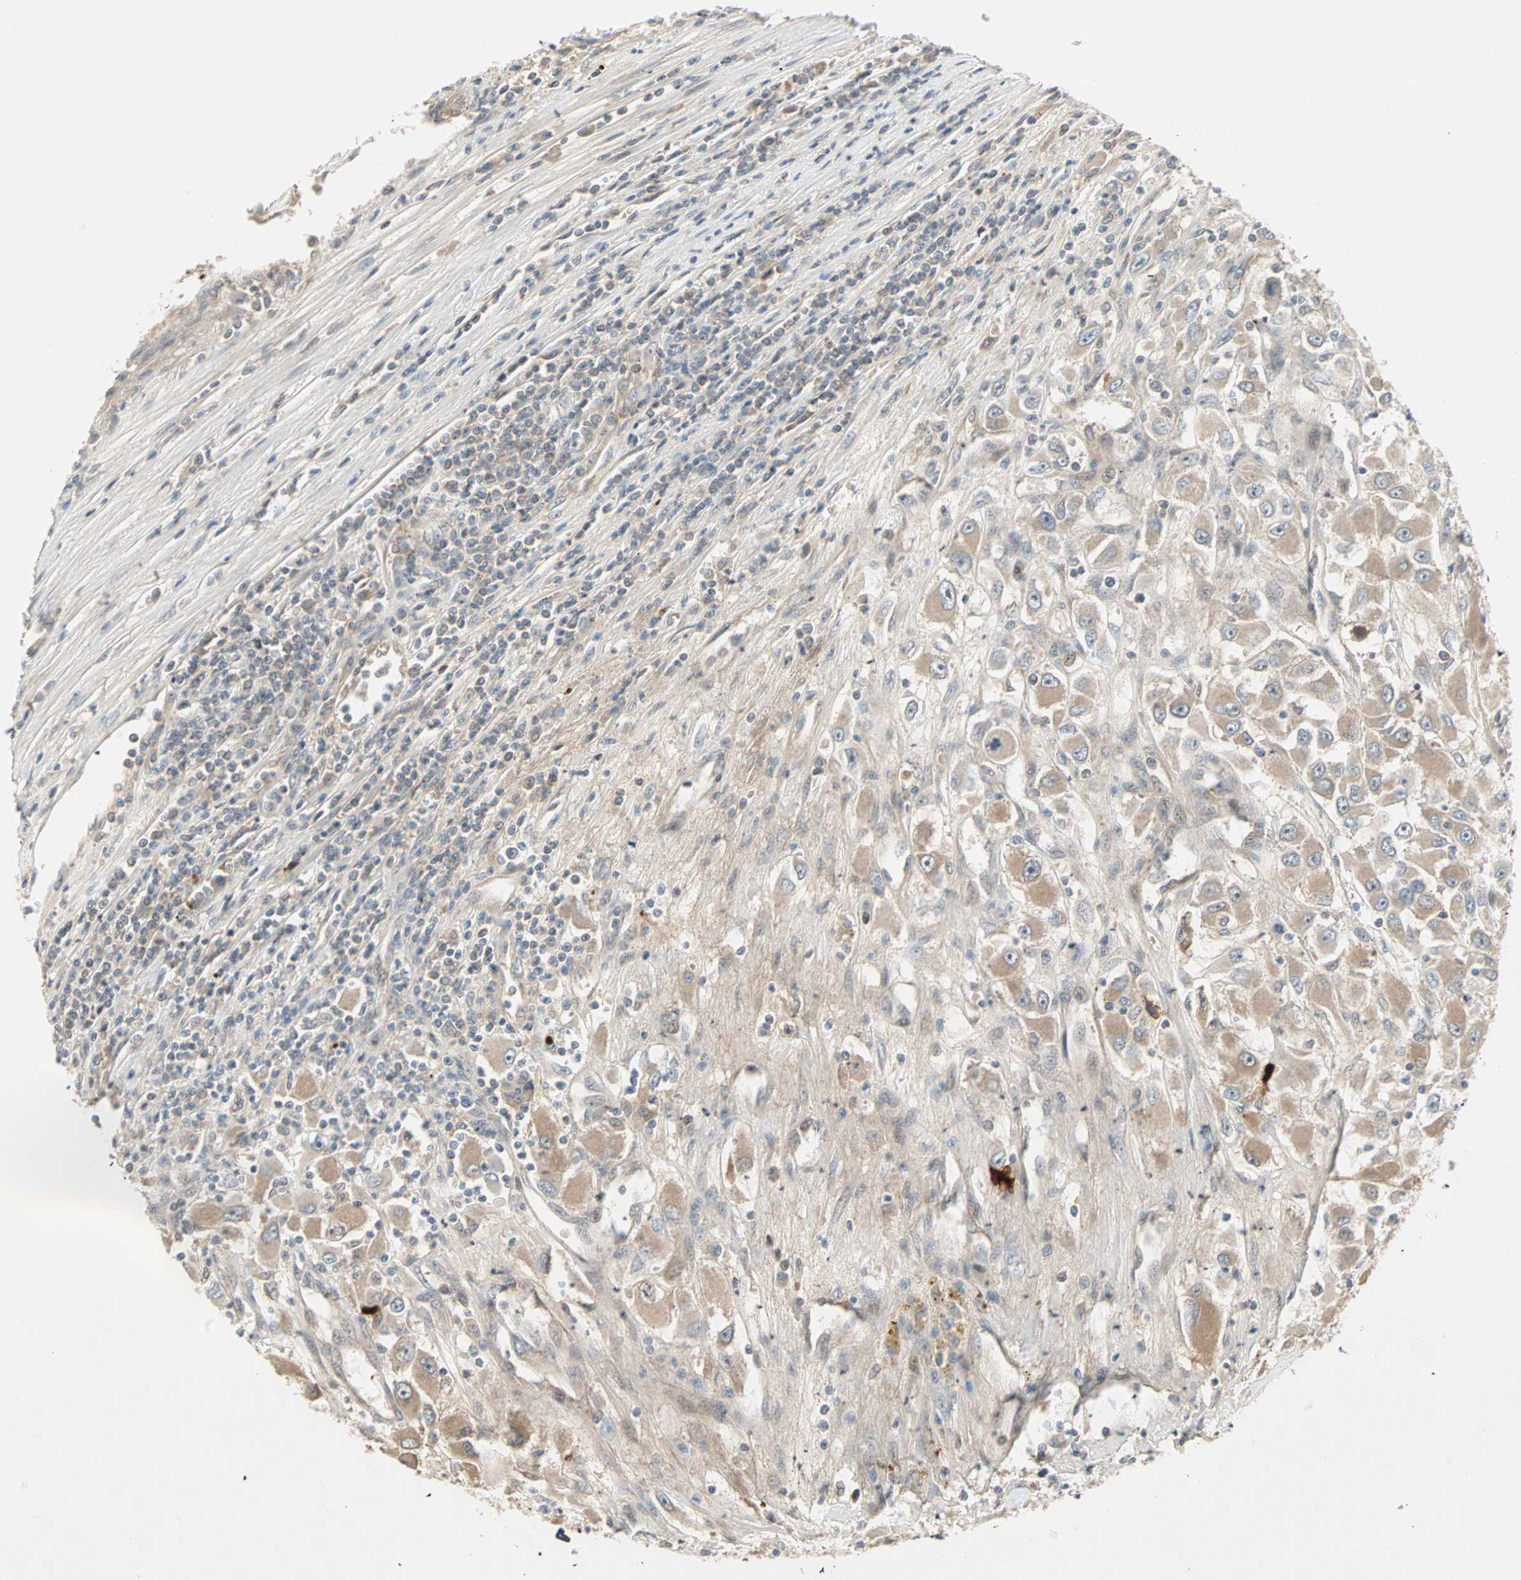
{"staining": {"intensity": "moderate", "quantity": "25%-75%", "location": "cytoplasmic/membranous"}, "tissue": "renal cancer", "cell_type": "Tumor cells", "image_type": "cancer", "snomed": [{"axis": "morphology", "description": "Adenocarcinoma, NOS"}, {"axis": "topography", "description": "Kidney"}], "caption": "Adenocarcinoma (renal) stained with immunohistochemistry shows moderate cytoplasmic/membranous staining in approximately 25%-75% of tumor cells. (DAB (3,3'-diaminobenzidine) IHC with brightfield microscopy, high magnification).", "gene": "PROS1", "patient": {"sex": "female", "age": 52}}